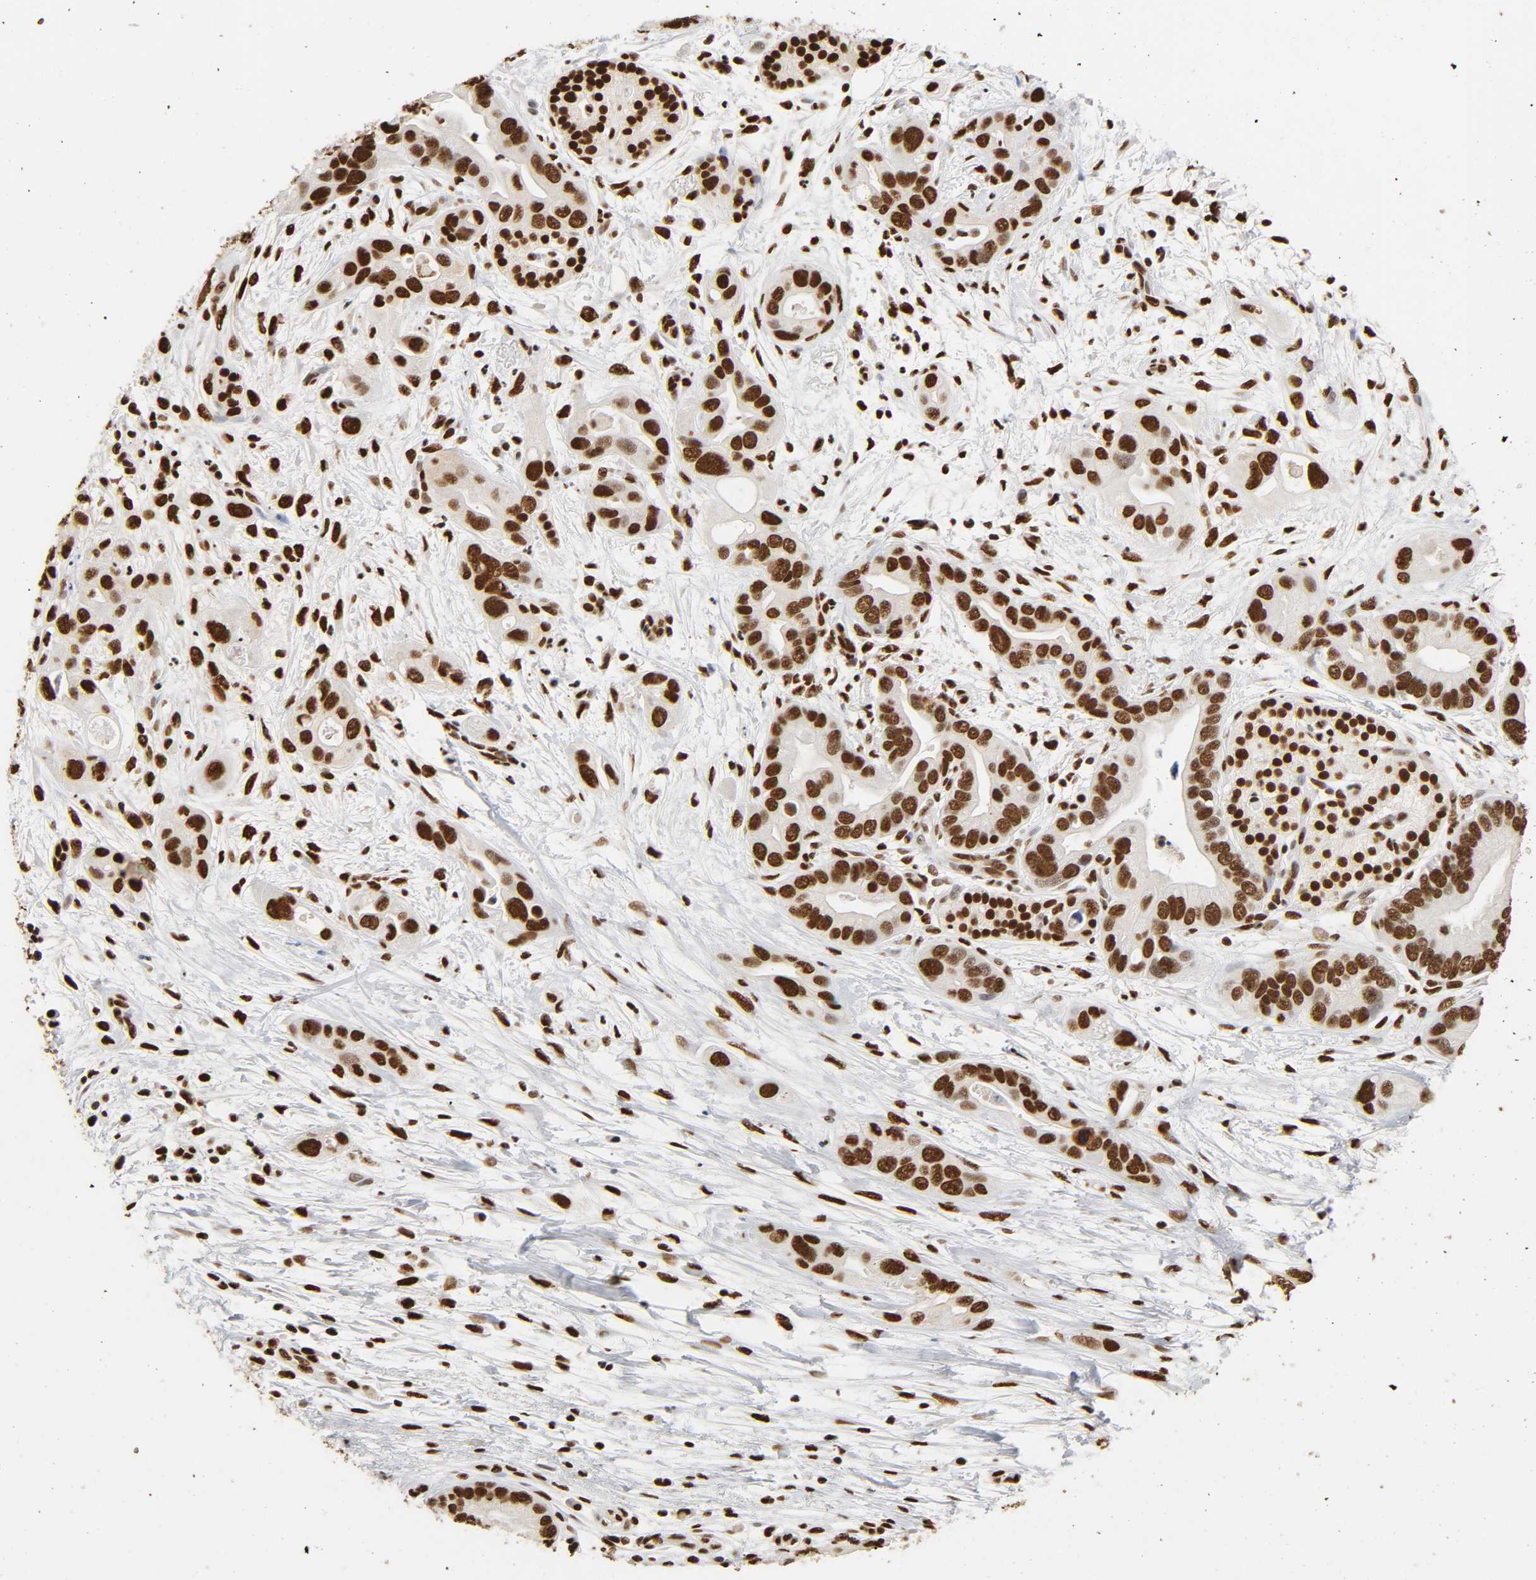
{"staining": {"intensity": "strong", "quantity": ">75%", "location": "nuclear"}, "tissue": "pancreatic cancer", "cell_type": "Tumor cells", "image_type": "cancer", "snomed": [{"axis": "morphology", "description": "Adenocarcinoma, NOS"}, {"axis": "topography", "description": "Pancreas"}], "caption": "Pancreatic cancer tissue reveals strong nuclear expression in about >75% of tumor cells, visualized by immunohistochemistry. The staining is performed using DAB brown chromogen to label protein expression. The nuclei are counter-stained blue using hematoxylin.", "gene": "HNRNPC", "patient": {"sex": "female", "age": 77}}